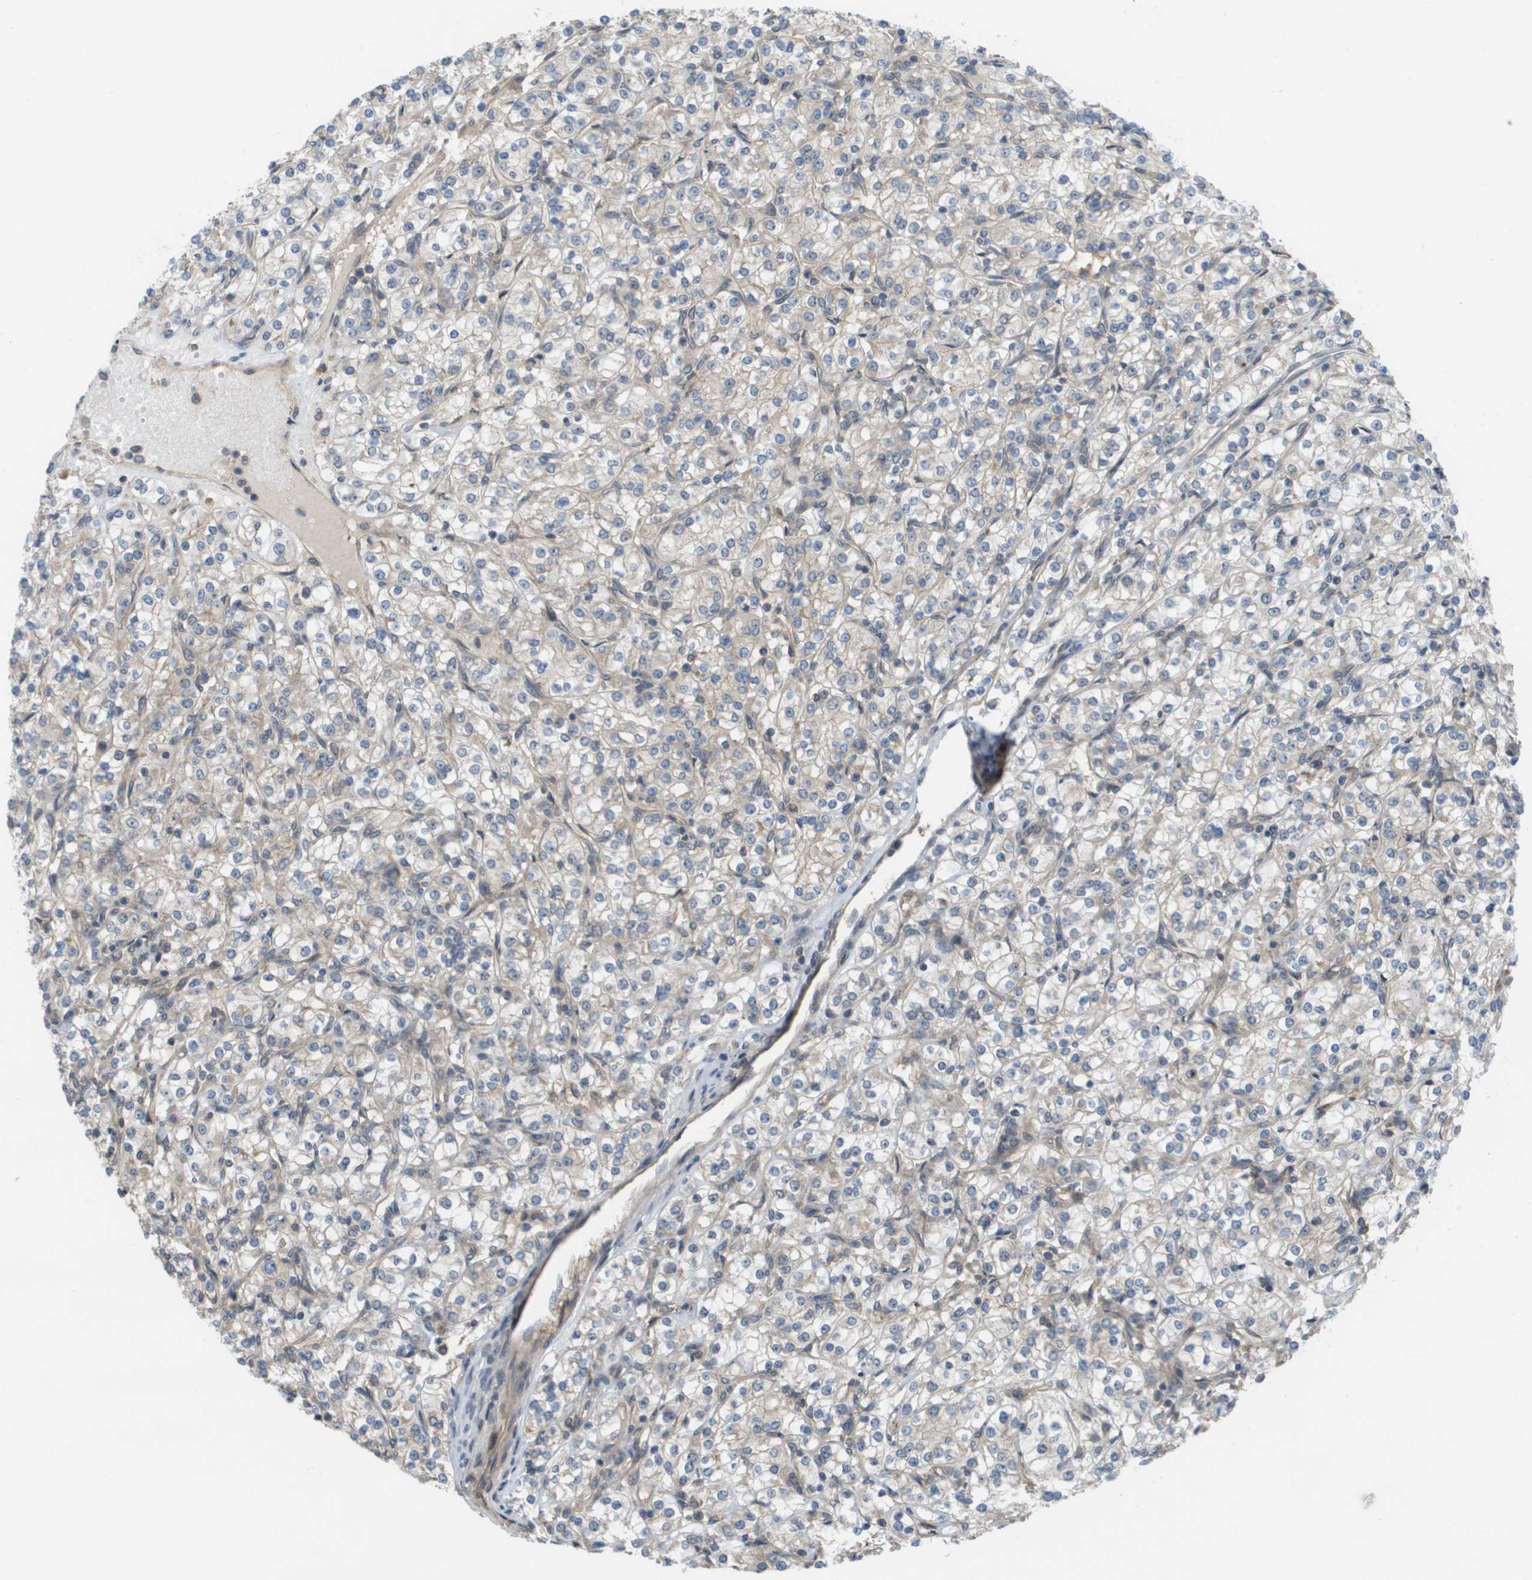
{"staining": {"intensity": "weak", "quantity": "25%-75%", "location": "cytoplasmic/membranous"}, "tissue": "renal cancer", "cell_type": "Tumor cells", "image_type": "cancer", "snomed": [{"axis": "morphology", "description": "Adenocarcinoma, NOS"}, {"axis": "topography", "description": "Kidney"}], "caption": "Tumor cells reveal low levels of weak cytoplasmic/membranous expression in about 25%-75% of cells in renal cancer.", "gene": "CTPS2", "patient": {"sex": "male", "age": 77}}